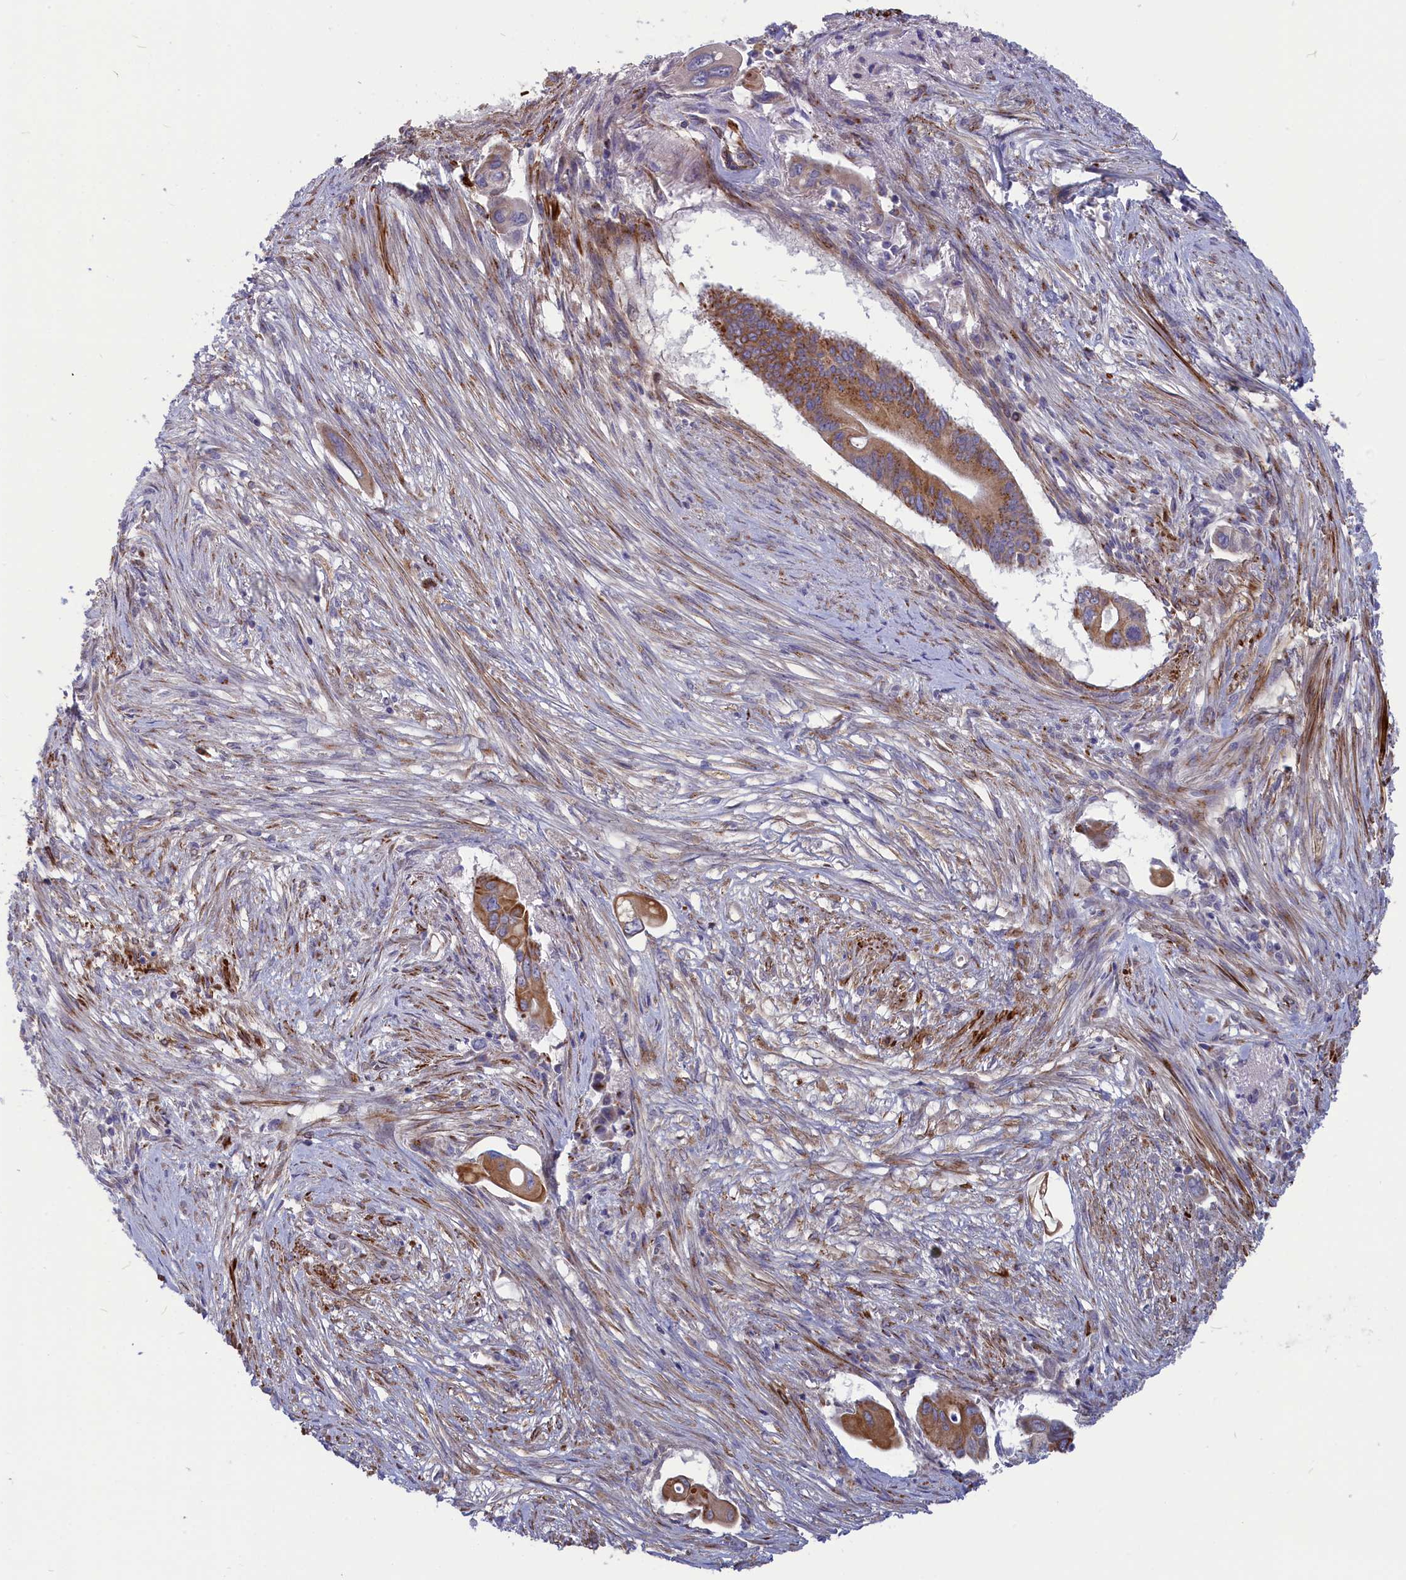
{"staining": {"intensity": "moderate", "quantity": ">75%", "location": "cytoplasmic/membranous"}, "tissue": "pancreatic cancer", "cell_type": "Tumor cells", "image_type": "cancer", "snomed": [{"axis": "morphology", "description": "Adenocarcinoma, NOS"}, {"axis": "topography", "description": "Pancreas"}], "caption": "Brown immunohistochemical staining in pancreatic cancer demonstrates moderate cytoplasmic/membranous positivity in approximately >75% of tumor cells. (Brightfield microscopy of DAB IHC at high magnification).", "gene": "TUBGCP4", "patient": {"sex": "male", "age": 68}}